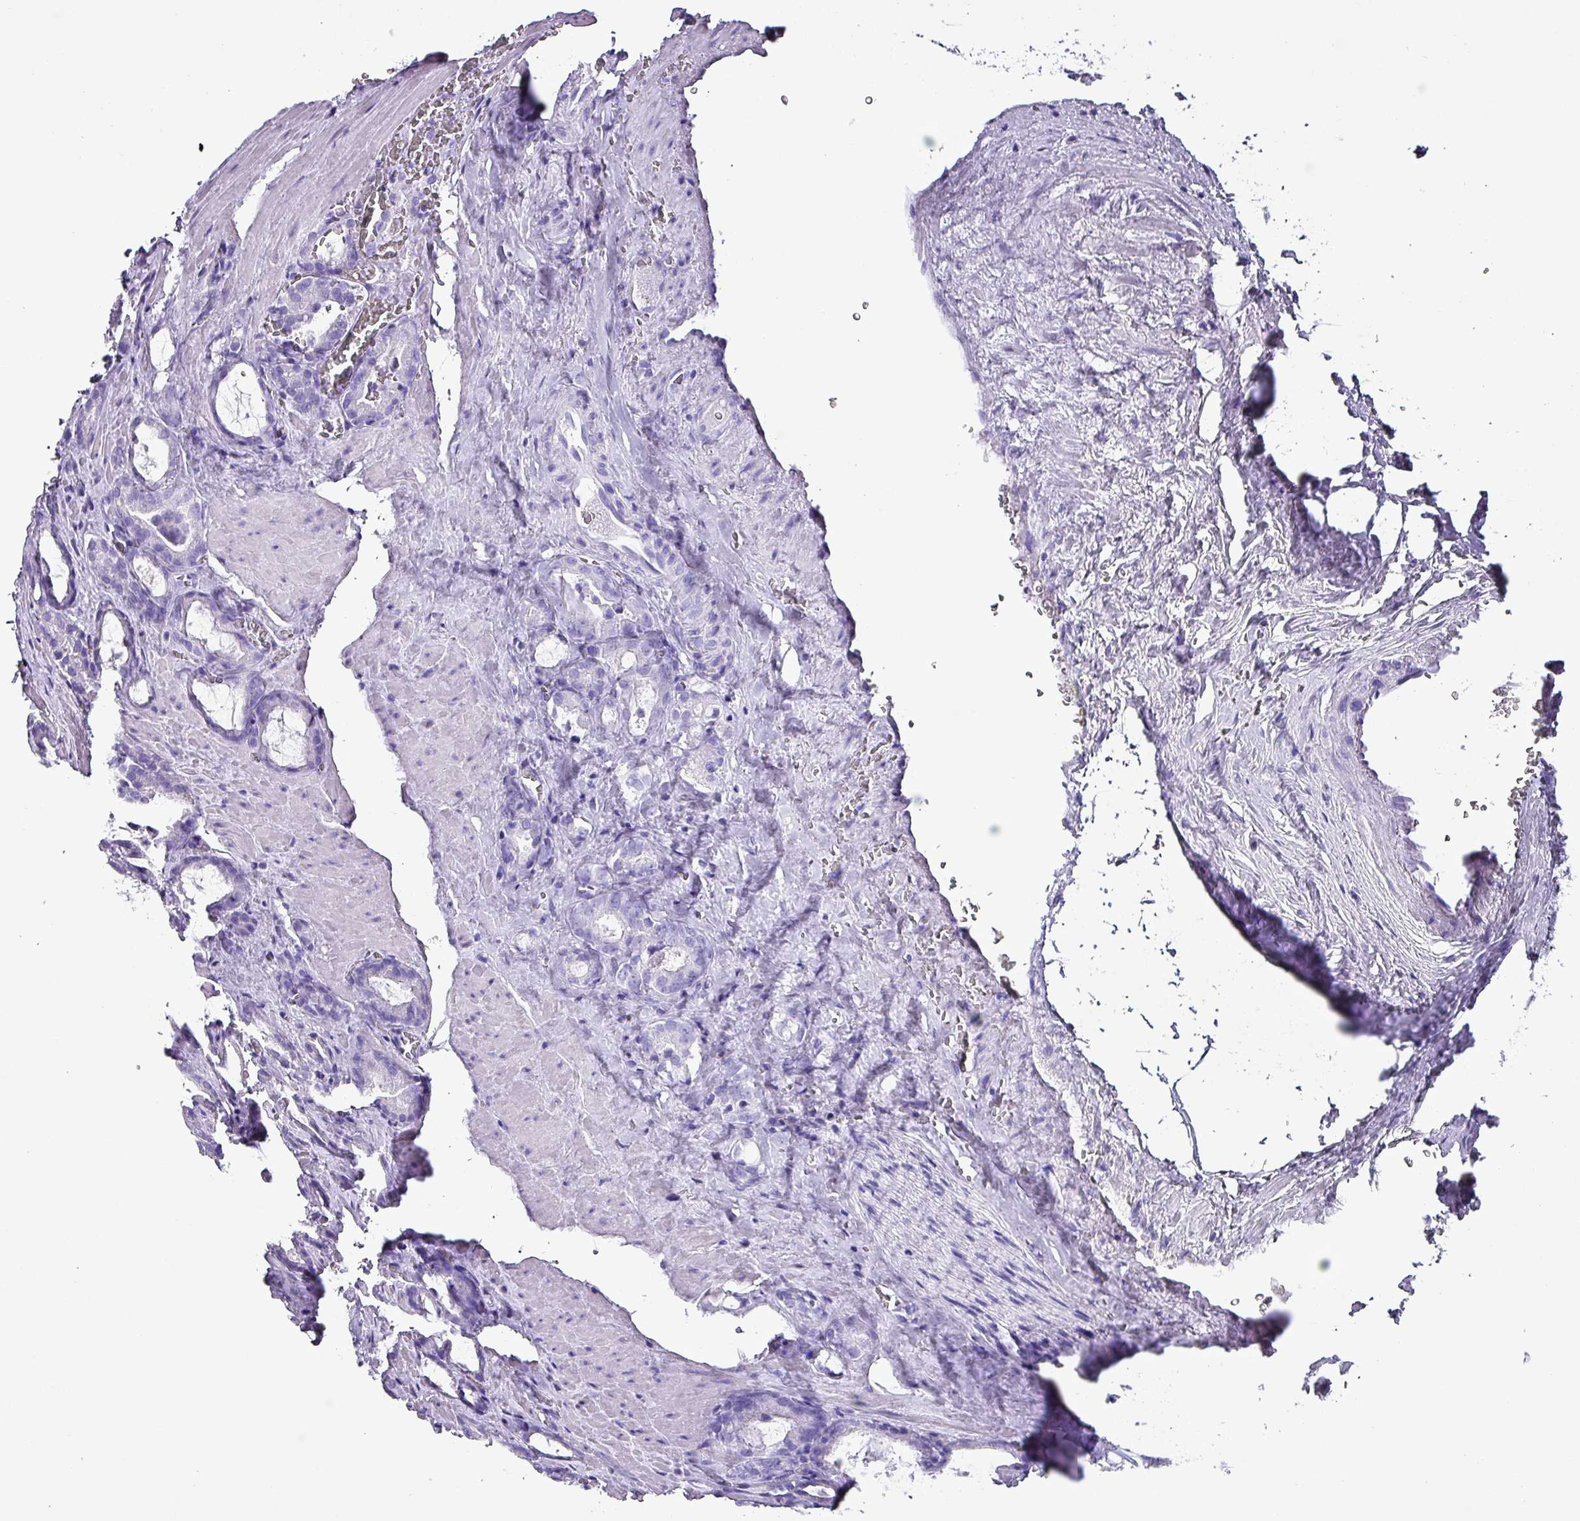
{"staining": {"intensity": "negative", "quantity": "none", "location": "none"}, "tissue": "prostate cancer", "cell_type": "Tumor cells", "image_type": "cancer", "snomed": [{"axis": "morphology", "description": "Adenocarcinoma, High grade"}, {"axis": "topography", "description": "Prostate"}], "caption": "Human prostate cancer stained for a protein using immunohistochemistry (IHC) demonstrates no staining in tumor cells.", "gene": "KRT6C", "patient": {"sex": "male", "age": 72}}